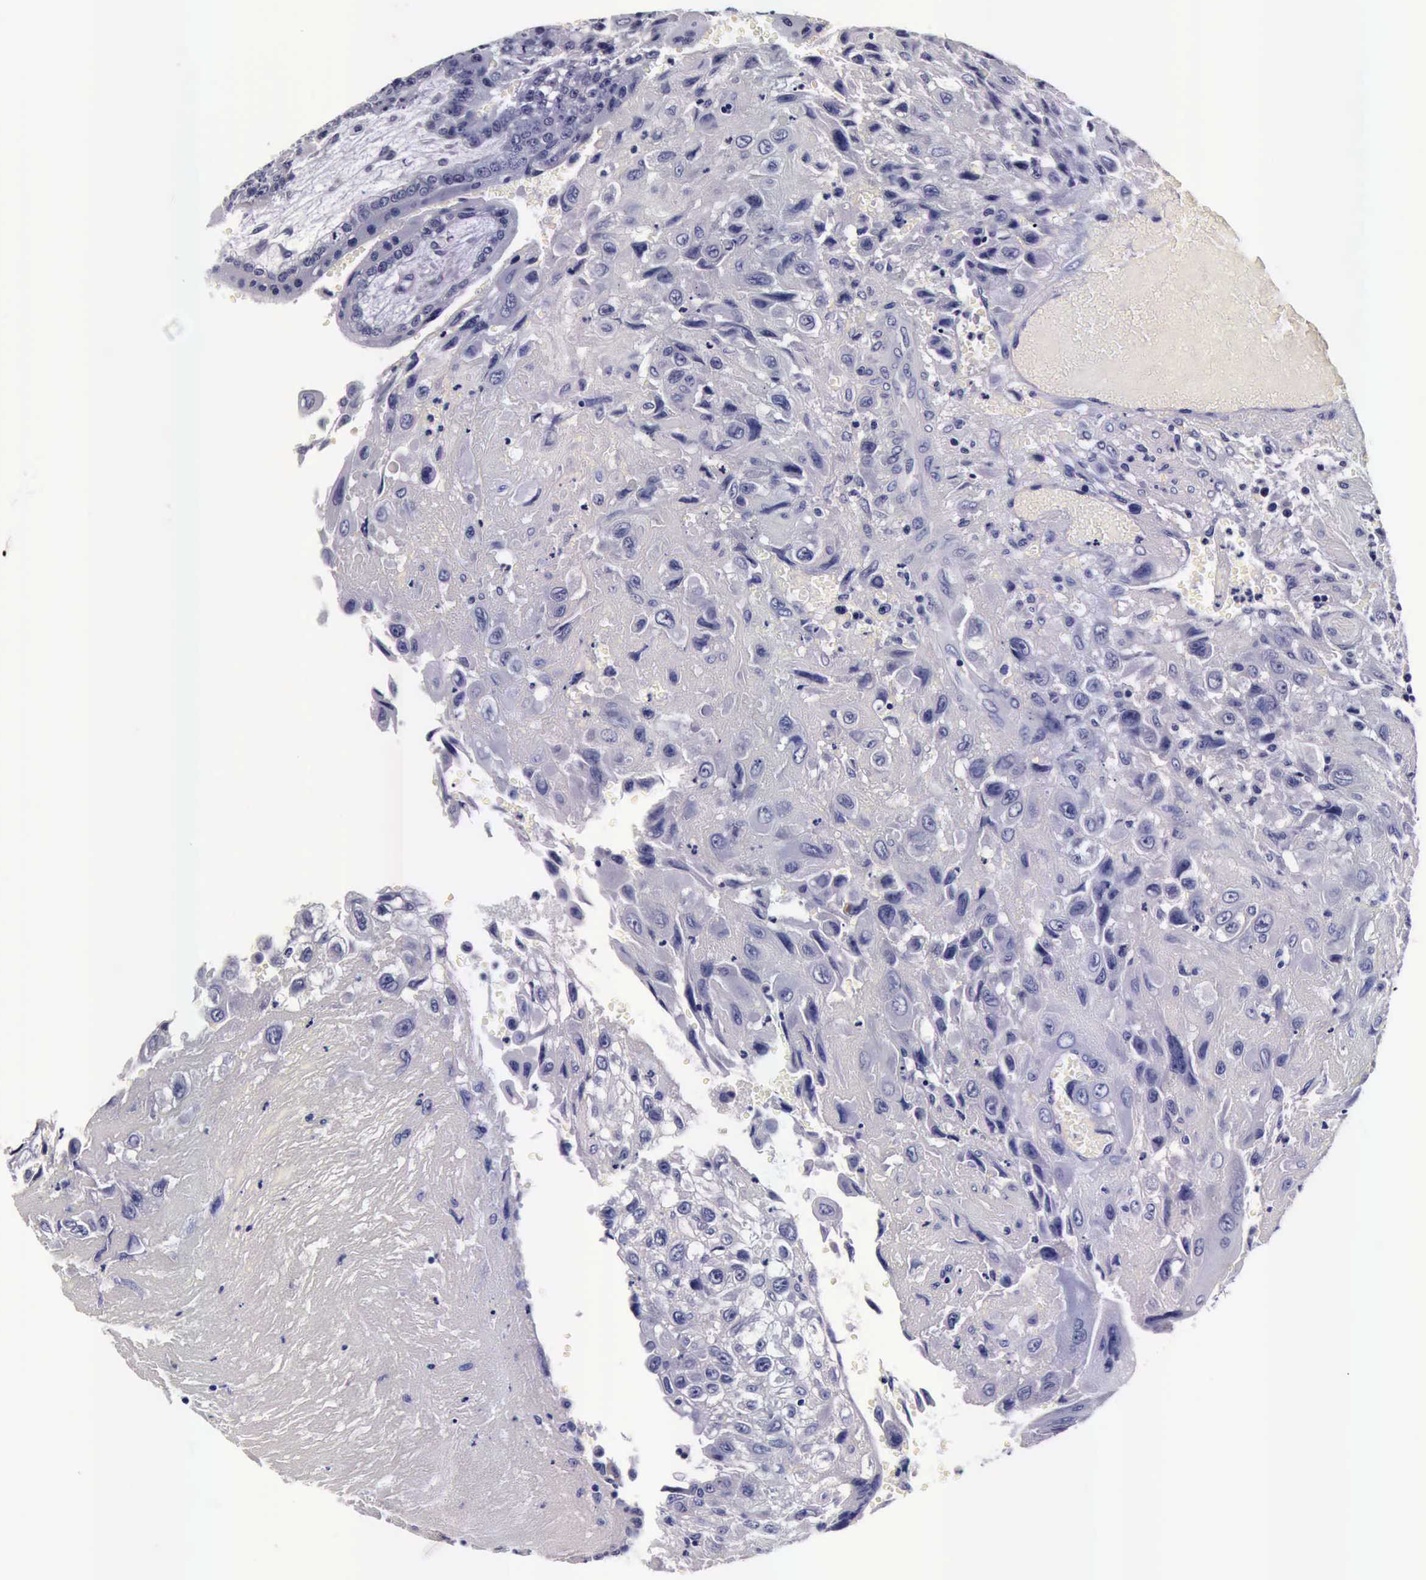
{"staining": {"intensity": "negative", "quantity": "none", "location": "none"}, "tissue": "placenta", "cell_type": "Decidual cells", "image_type": "normal", "snomed": [{"axis": "morphology", "description": "Normal tissue, NOS"}, {"axis": "topography", "description": "Placenta"}], "caption": "Human placenta stained for a protein using immunohistochemistry (IHC) exhibits no expression in decidual cells.", "gene": "IAPP", "patient": {"sex": "female", "age": 34}}